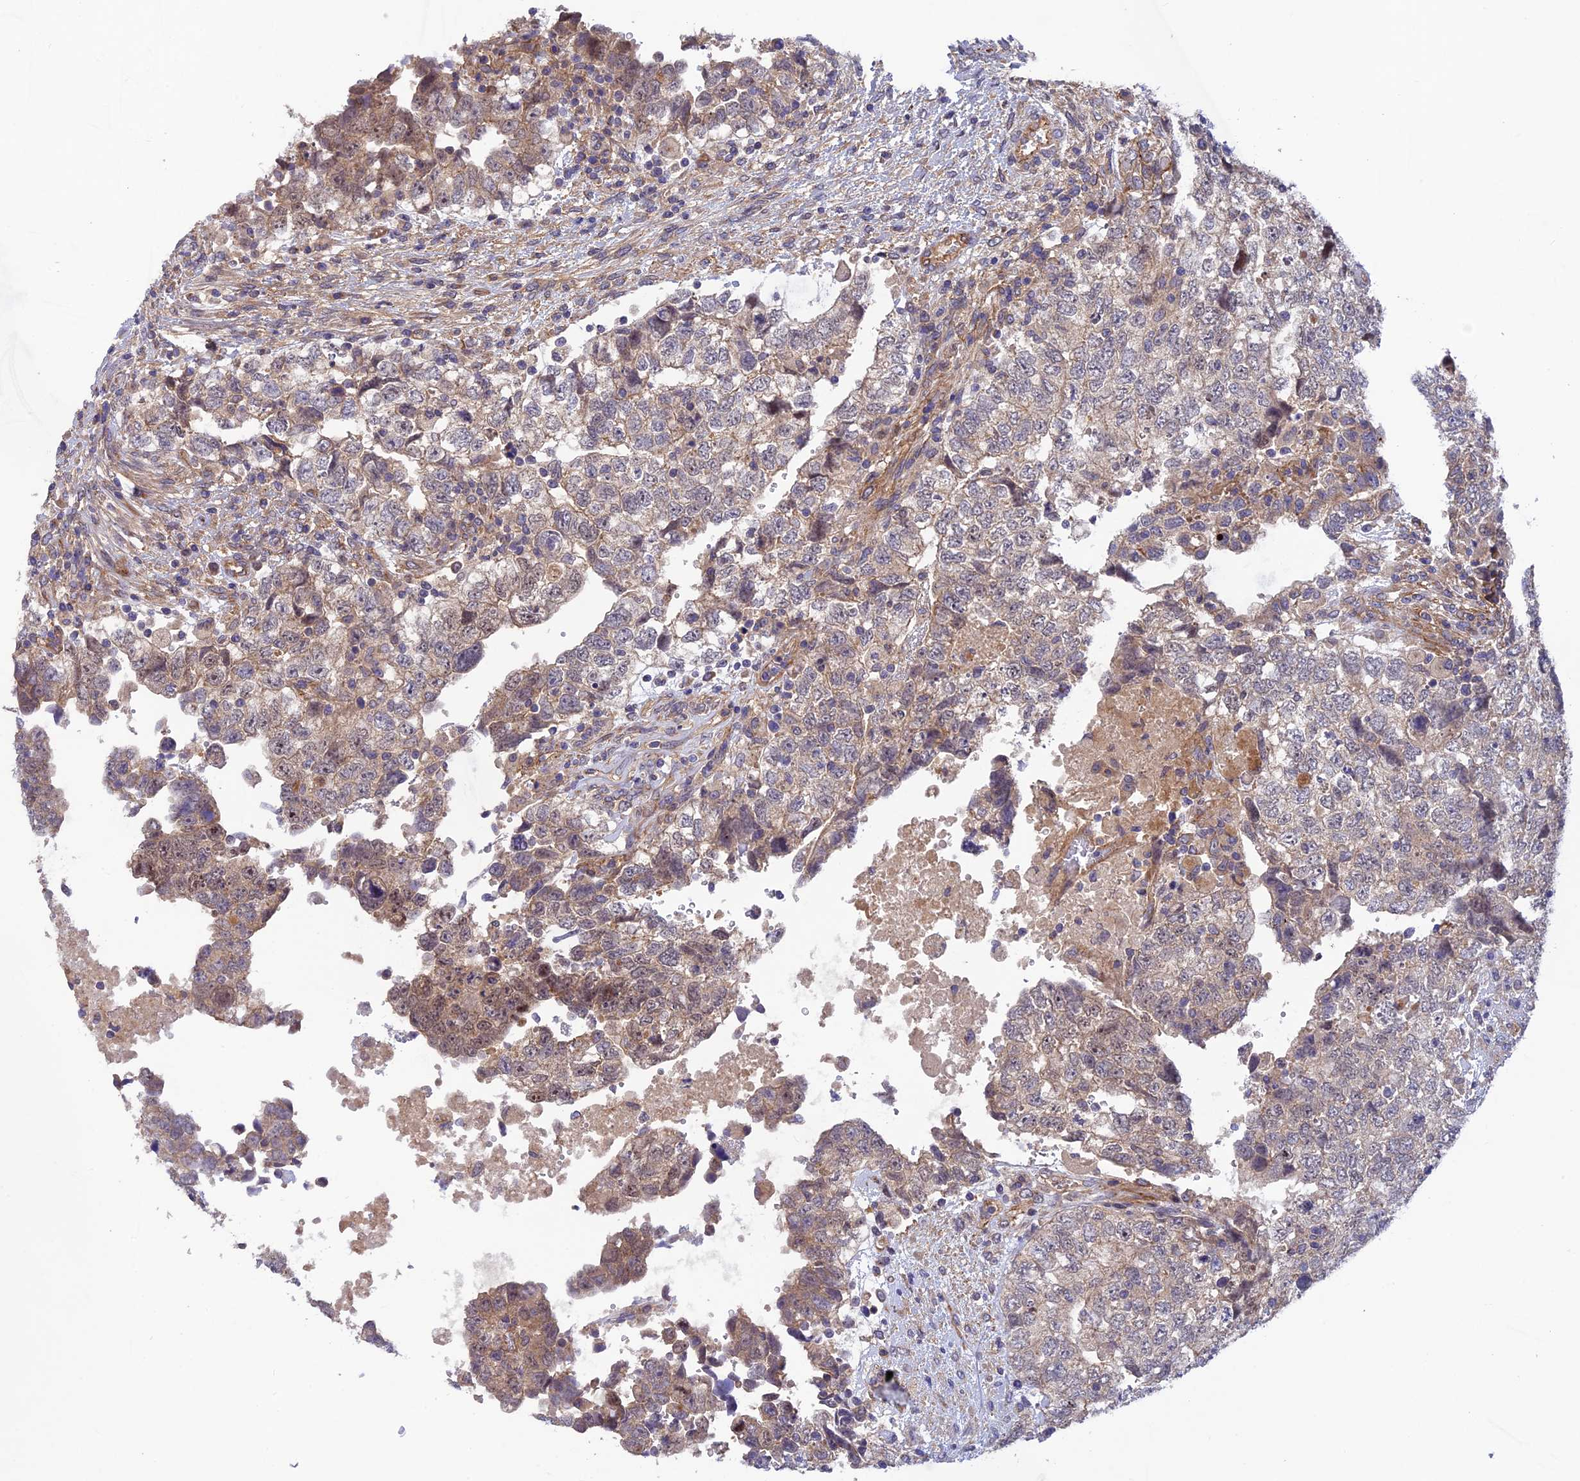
{"staining": {"intensity": "weak", "quantity": "25%-75%", "location": "cytoplasmic/membranous"}, "tissue": "testis cancer", "cell_type": "Tumor cells", "image_type": "cancer", "snomed": [{"axis": "morphology", "description": "Carcinoma, Embryonal, NOS"}, {"axis": "topography", "description": "Testis"}], "caption": "About 25%-75% of tumor cells in human testis cancer reveal weak cytoplasmic/membranous protein staining as visualized by brown immunohistochemical staining.", "gene": "ADAMTS15", "patient": {"sex": "male", "age": 37}}